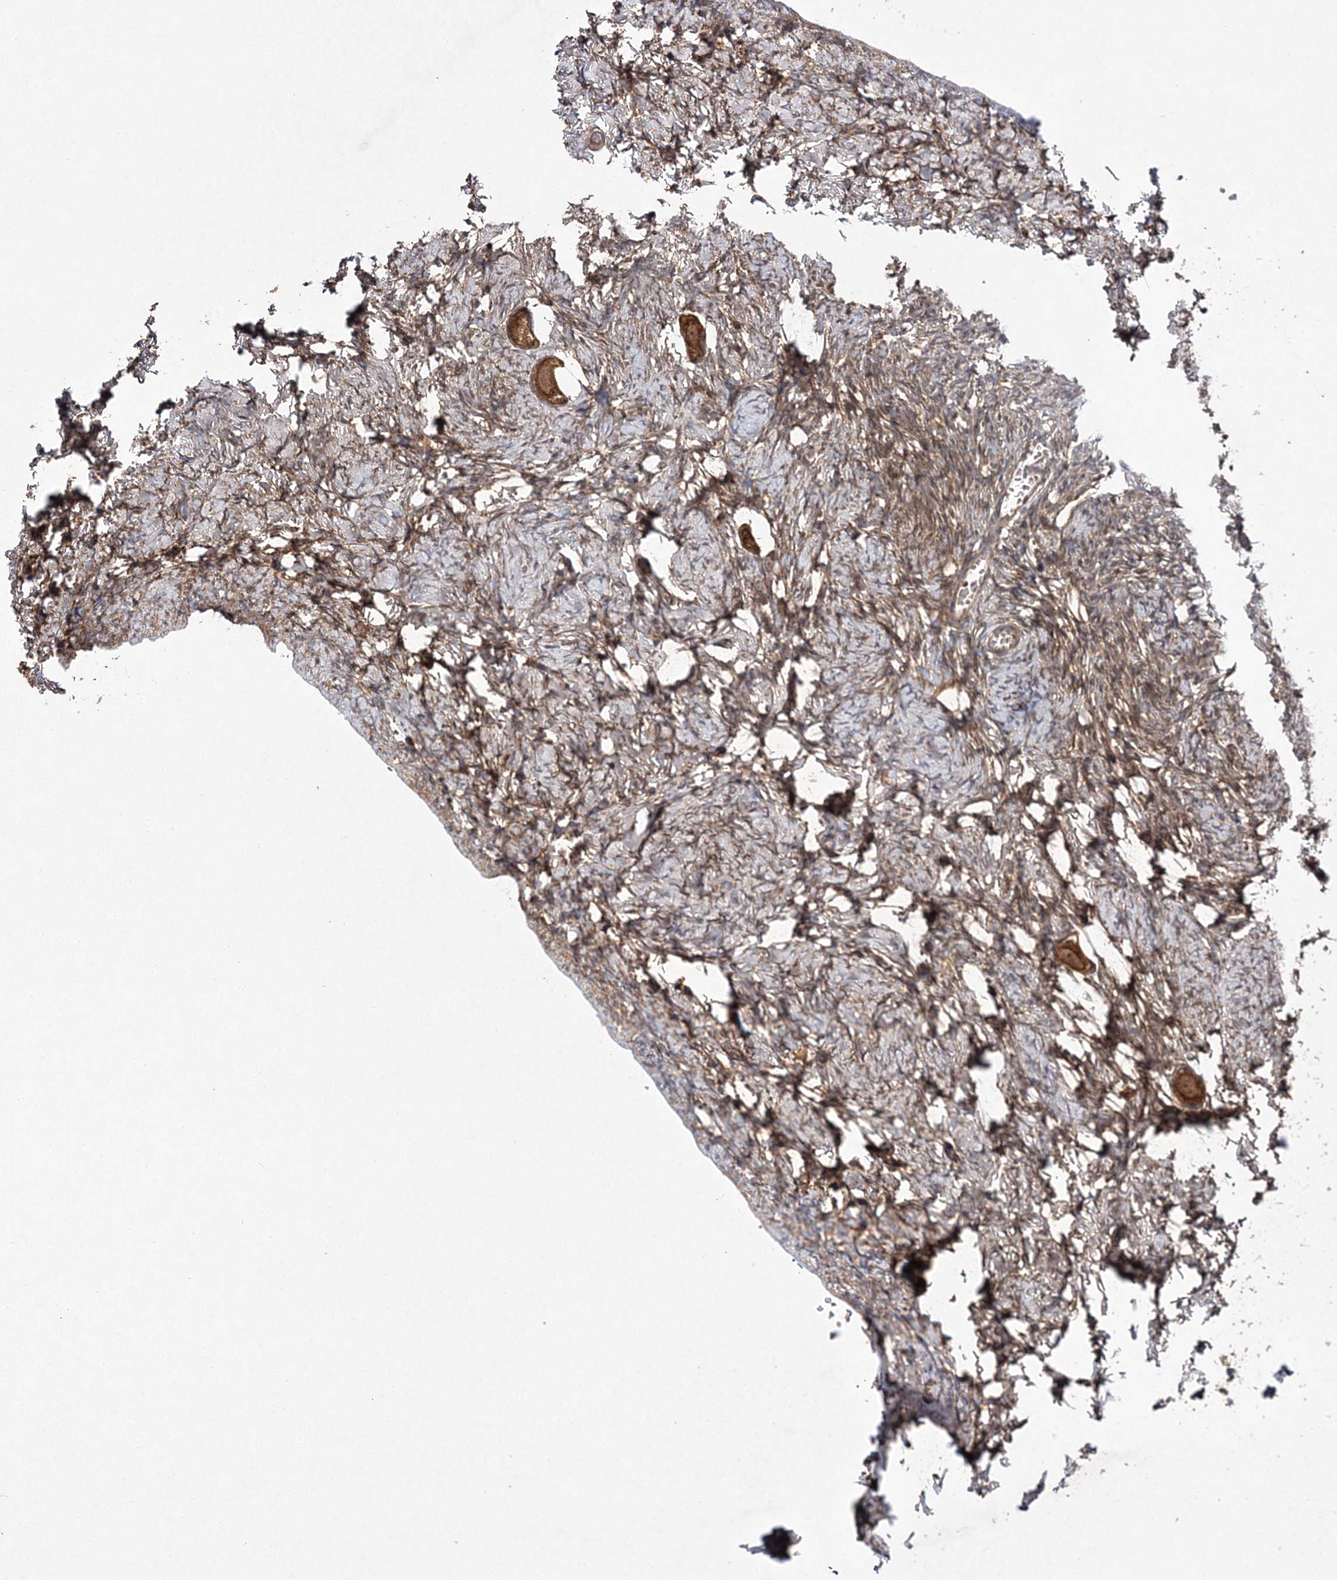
{"staining": {"intensity": "moderate", "quantity": ">75%", "location": "cytoplasmic/membranous"}, "tissue": "ovary", "cell_type": "Follicle cells", "image_type": "normal", "snomed": [{"axis": "morphology", "description": "Normal tissue, NOS"}, {"axis": "topography", "description": "Ovary"}], "caption": "An immunohistochemistry (IHC) image of benign tissue is shown. Protein staining in brown shows moderate cytoplasmic/membranous positivity in ovary within follicle cells. The protein is stained brown, and the nuclei are stained in blue (DAB (3,3'-diaminobenzidine) IHC with brightfield microscopy, high magnification).", "gene": "TMEM9B", "patient": {"sex": "female", "age": 27}}